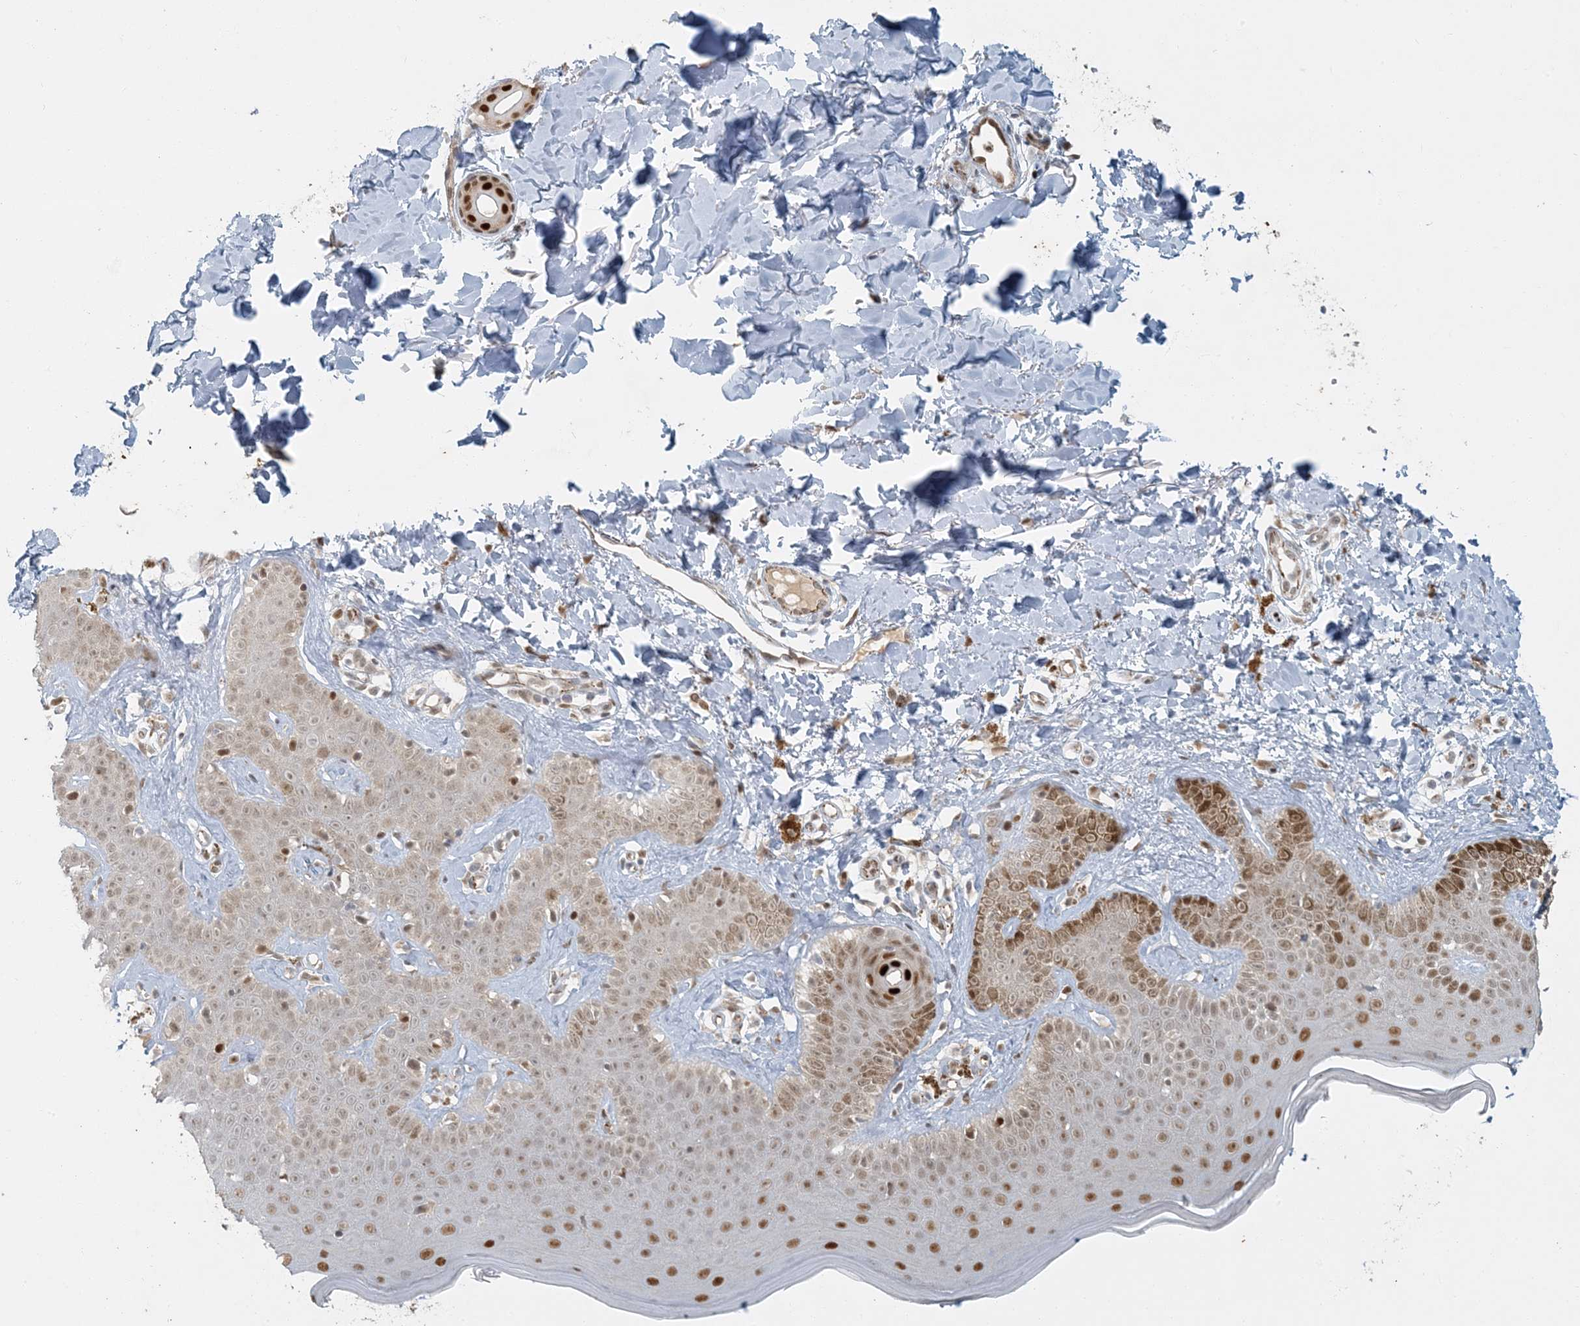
{"staining": {"intensity": "moderate", "quantity": ">75%", "location": "nuclear"}, "tissue": "skin", "cell_type": "Fibroblasts", "image_type": "normal", "snomed": [{"axis": "morphology", "description": "Normal tissue, NOS"}, {"axis": "topography", "description": "Skin"}], "caption": "IHC staining of unremarkable skin, which demonstrates medium levels of moderate nuclear expression in approximately >75% of fibroblasts indicating moderate nuclear protein positivity. The staining was performed using DAB (3,3'-diaminobenzidine) (brown) for protein detection and nuclei were counterstained in hematoxylin (blue).", "gene": "AK9", "patient": {"sex": "male", "age": 52}}